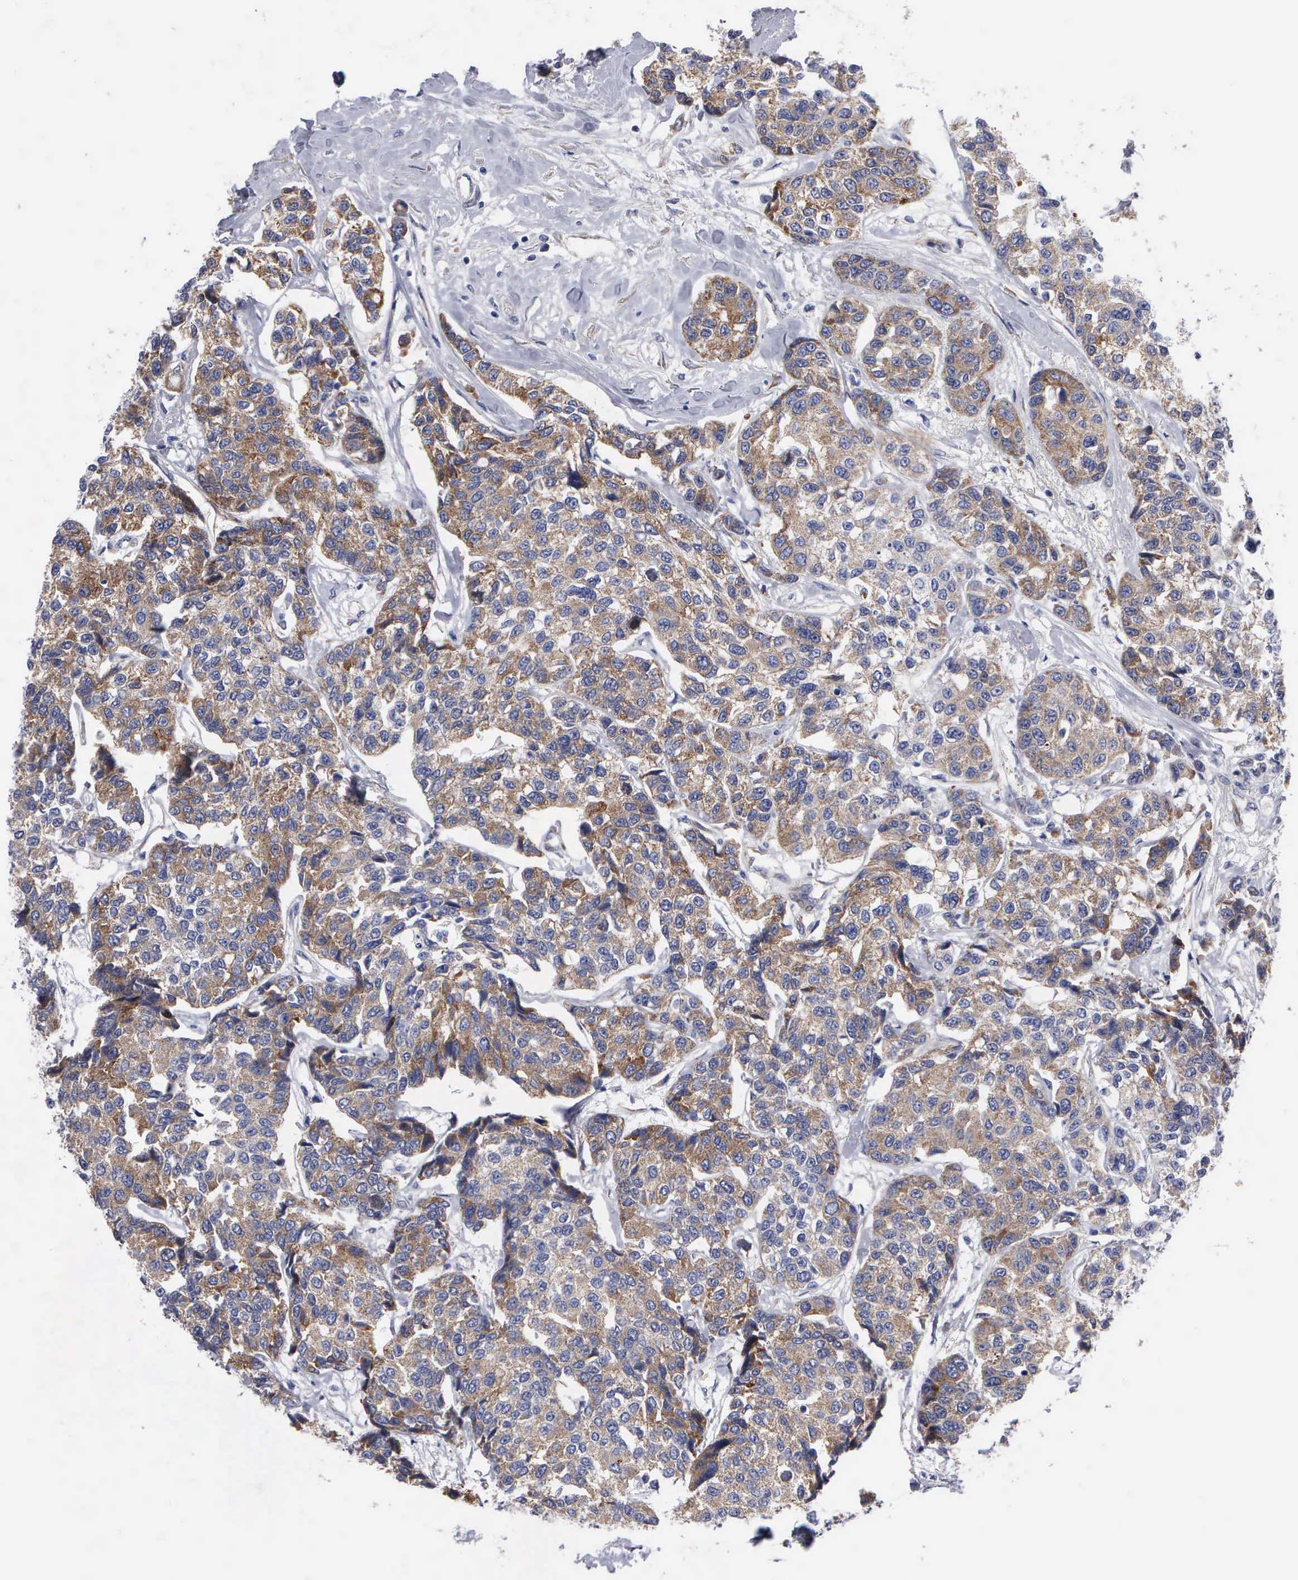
{"staining": {"intensity": "moderate", "quantity": ">75%", "location": "cytoplasmic/membranous"}, "tissue": "breast cancer", "cell_type": "Tumor cells", "image_type": "cancer", "snomed": [{"axis": "morphology", "description": "Duct carcinoma"}, {"axis": "topography", "description": "Breast"}], "caption": "Tumor cells show moderate cytoplasmic/membranous expression in about >75% of cells in breast intraductal carcinoma. The protein is stained brown, and the nuclei are stained in blue (DAB (3,3'-diaminobenzidine) IHC with brightfield microscopy, high magnification).", "gene": "TXLNG", "patient": {"sex": "female", "age": 51}}